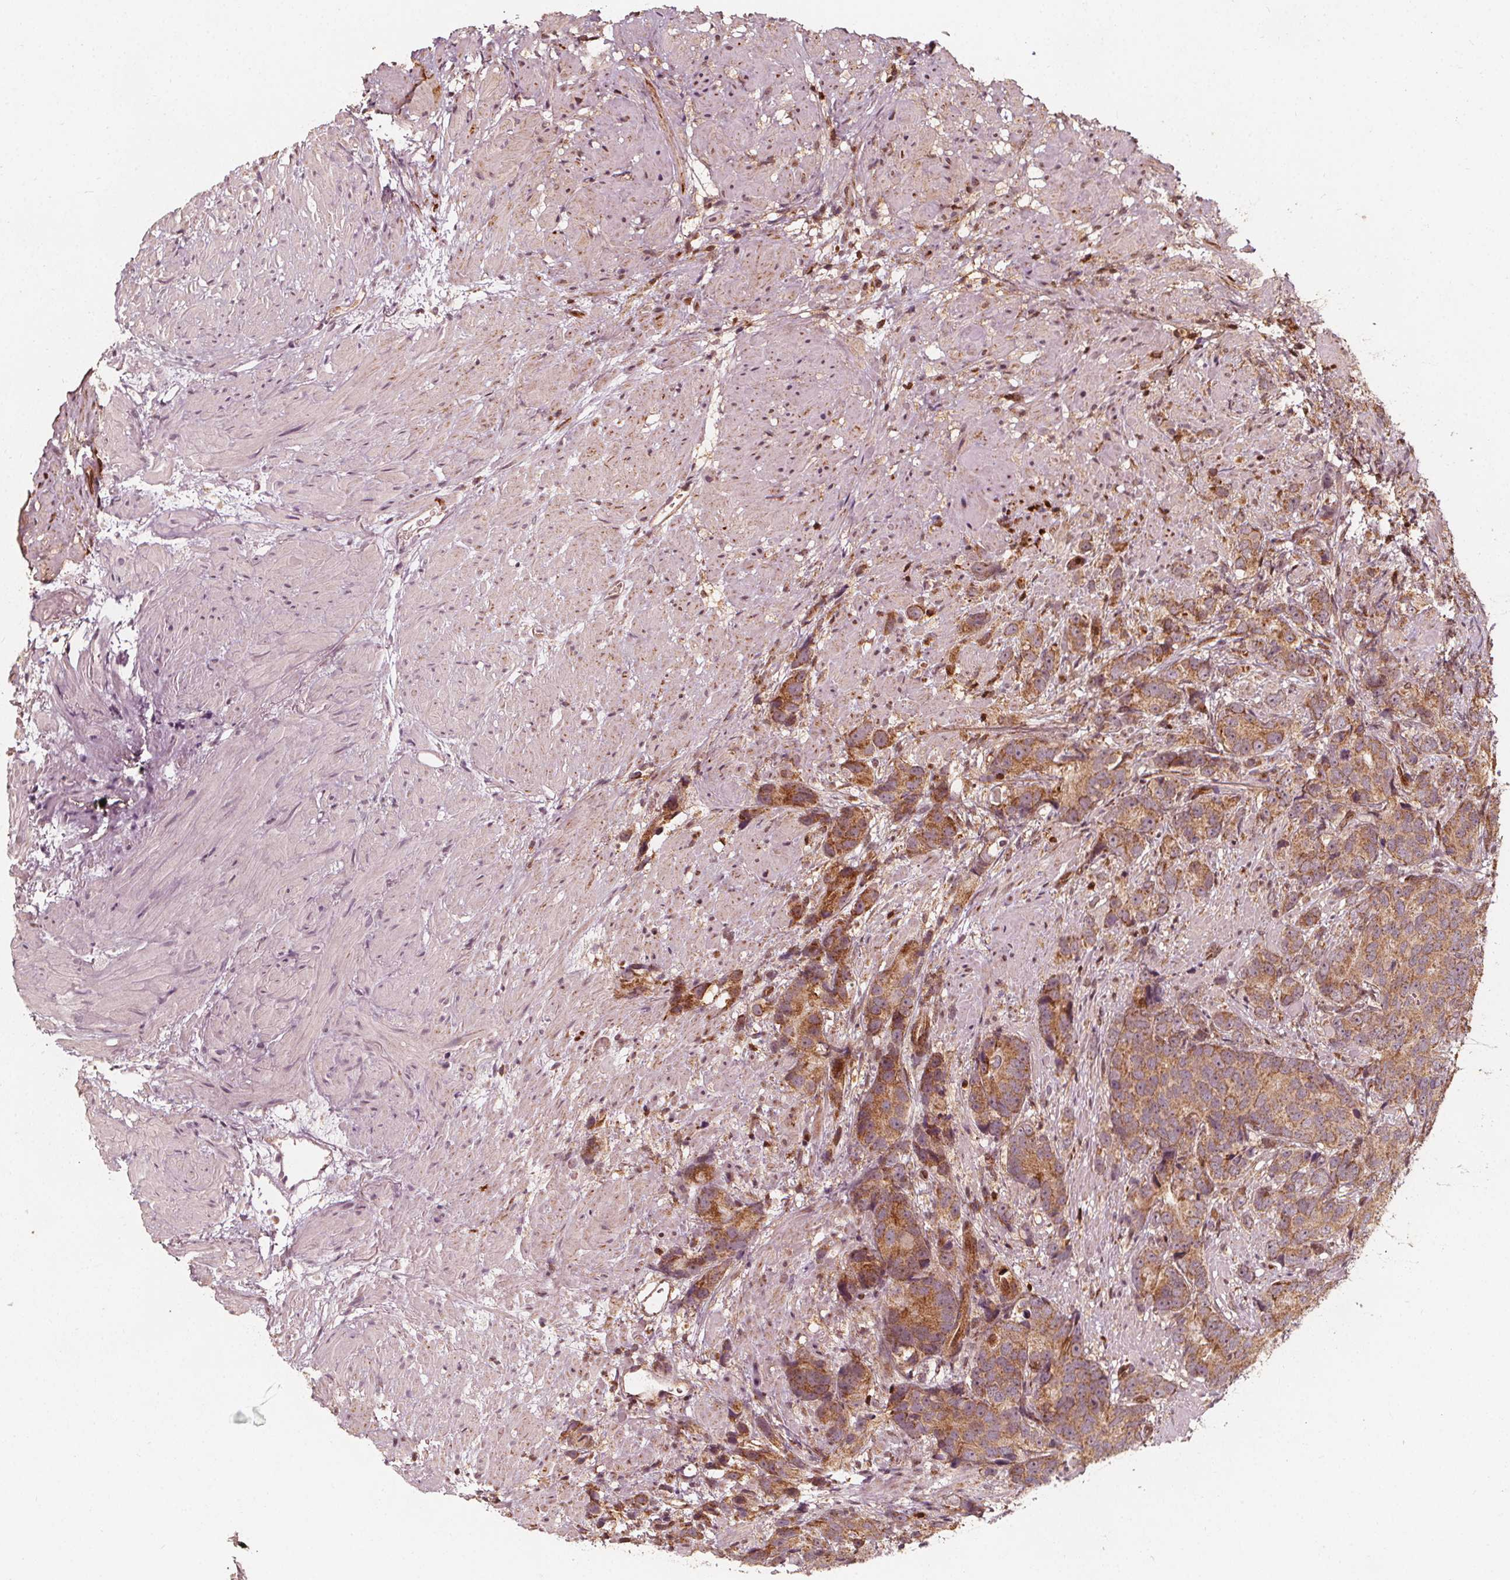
{"staining": {"intensity": "moderate", "quantity": ">75%", "location": "cytoplasmic/membranous"}, "tissue": "prostate cancer", "cell_type": "Tumor cells", "image_type": "cancer", "snomed": [{"axis": "morphology", "description": "Adenocarcinoma, High grade"}, {"axis": "topography", "description": "Prostate"}], "caption": "Immunohistochemistry (IHC) (DAB (3,3'-diaminobenzidine)) staining of human adenocarcinoma (high-grade) (prostate) exhibits moderate cytoplasmic/membranous protein staining in about >75% of tumor cells. (DAB (3,3'-diaminobenzidine) IHC, brown staining for protein, blue staining for nuclei).", "gene": "AIP", "patient": {"sex": "male", "age": 90}}